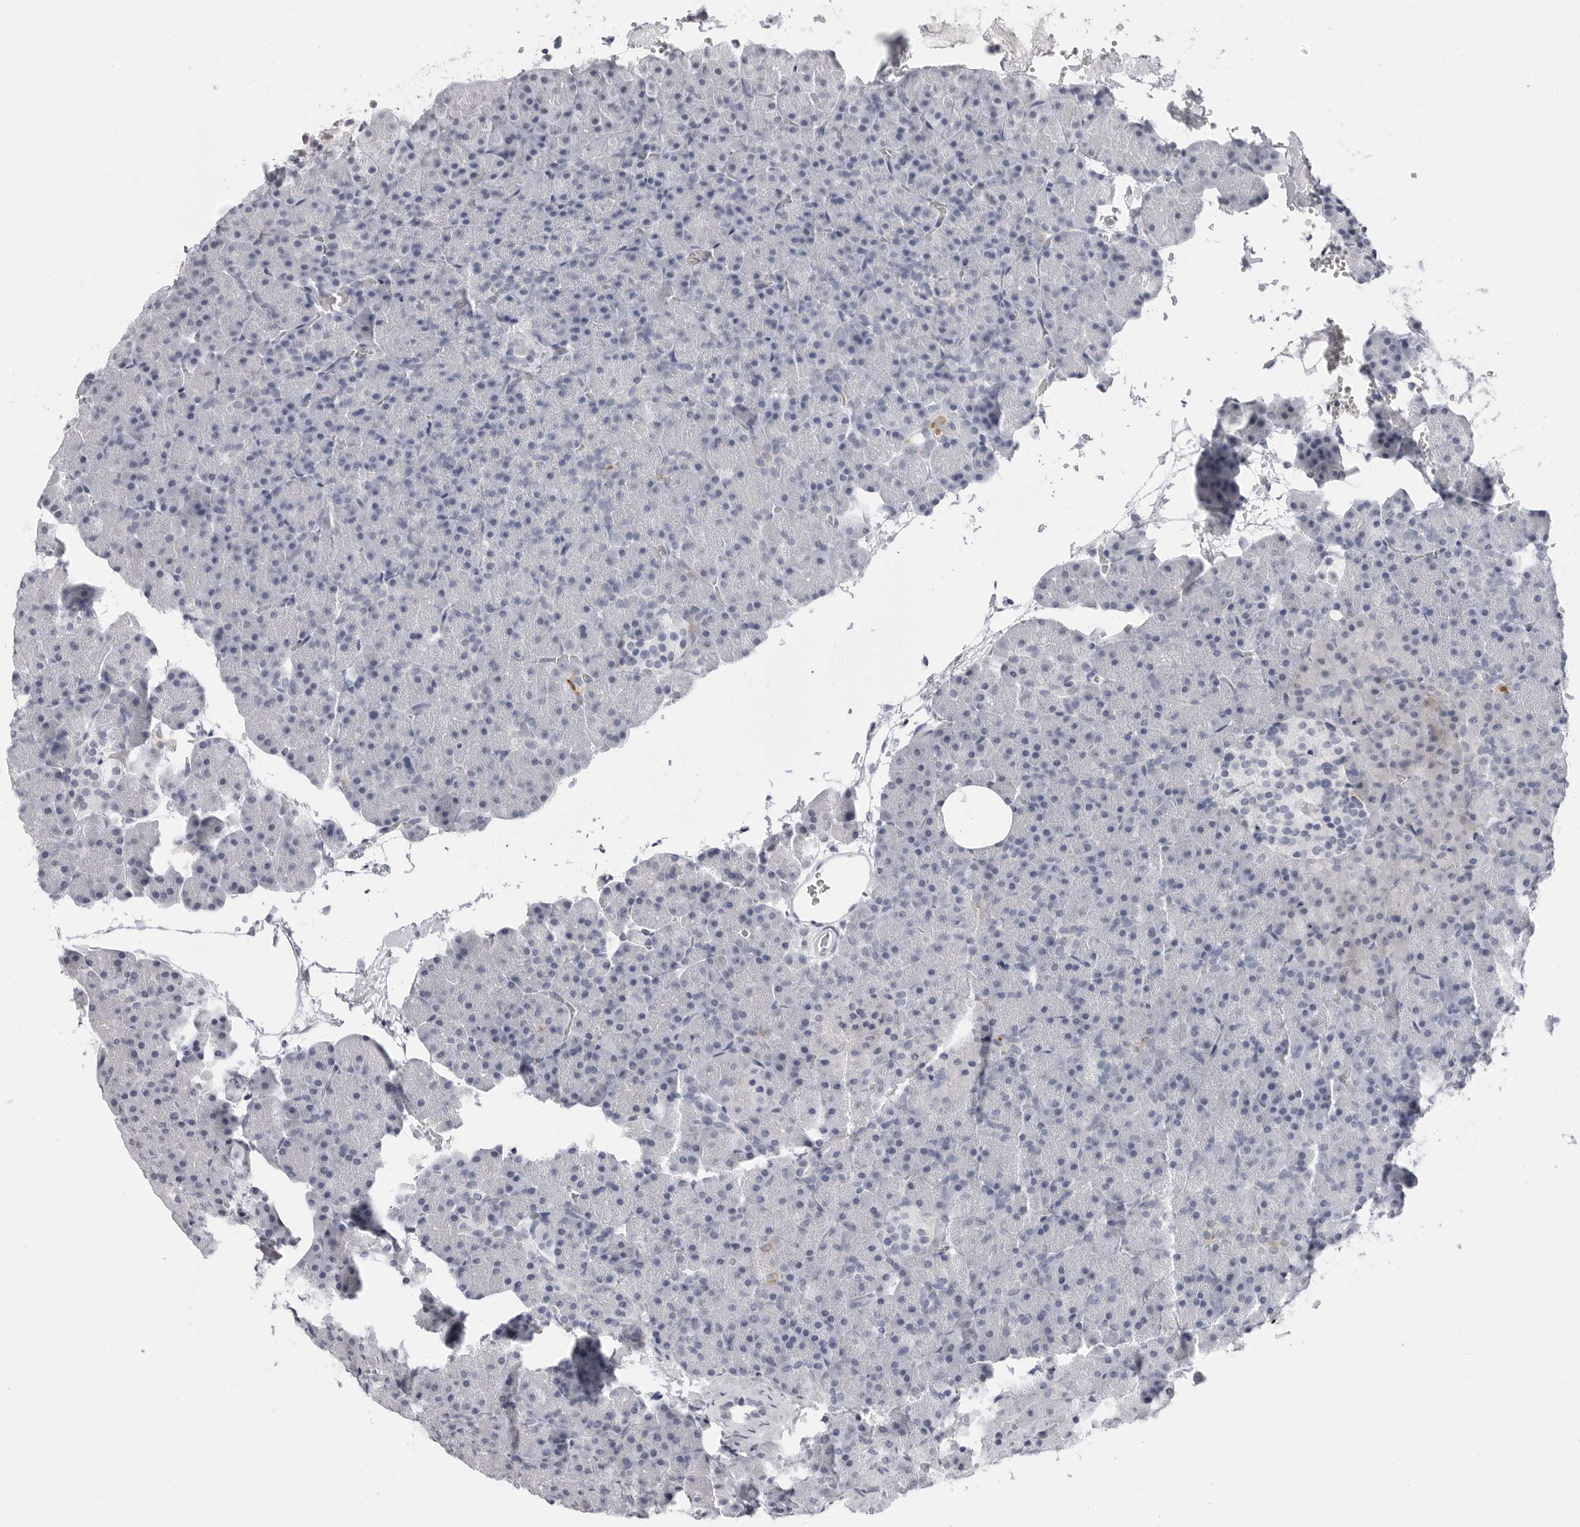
{"staining": {"intensity": "negative", "quantity": "none", "location": "none"}, "tissue": "pancreas", "cell_type": "Exocrine glandular cells", "image_type": "normal", "snomed": [{"axis": "morphology", "description": "Normal tissue, NOS"}, {"axis": "morphology", "description": "Carcinoid, malignant, NOS"}, {"axis": "topography", "description": "Pancreas"}], "caption": "DAB immunohistochemical staining of unremarkable human pancreas demonstrates no significant positivity in exocrine glandular cells. The staining is performed using DAB brown chromogen with nuclei counter-stained in using hematoxylin.", "gene": "ERICH3", "patient": {"sex": "female", "age": 35}}